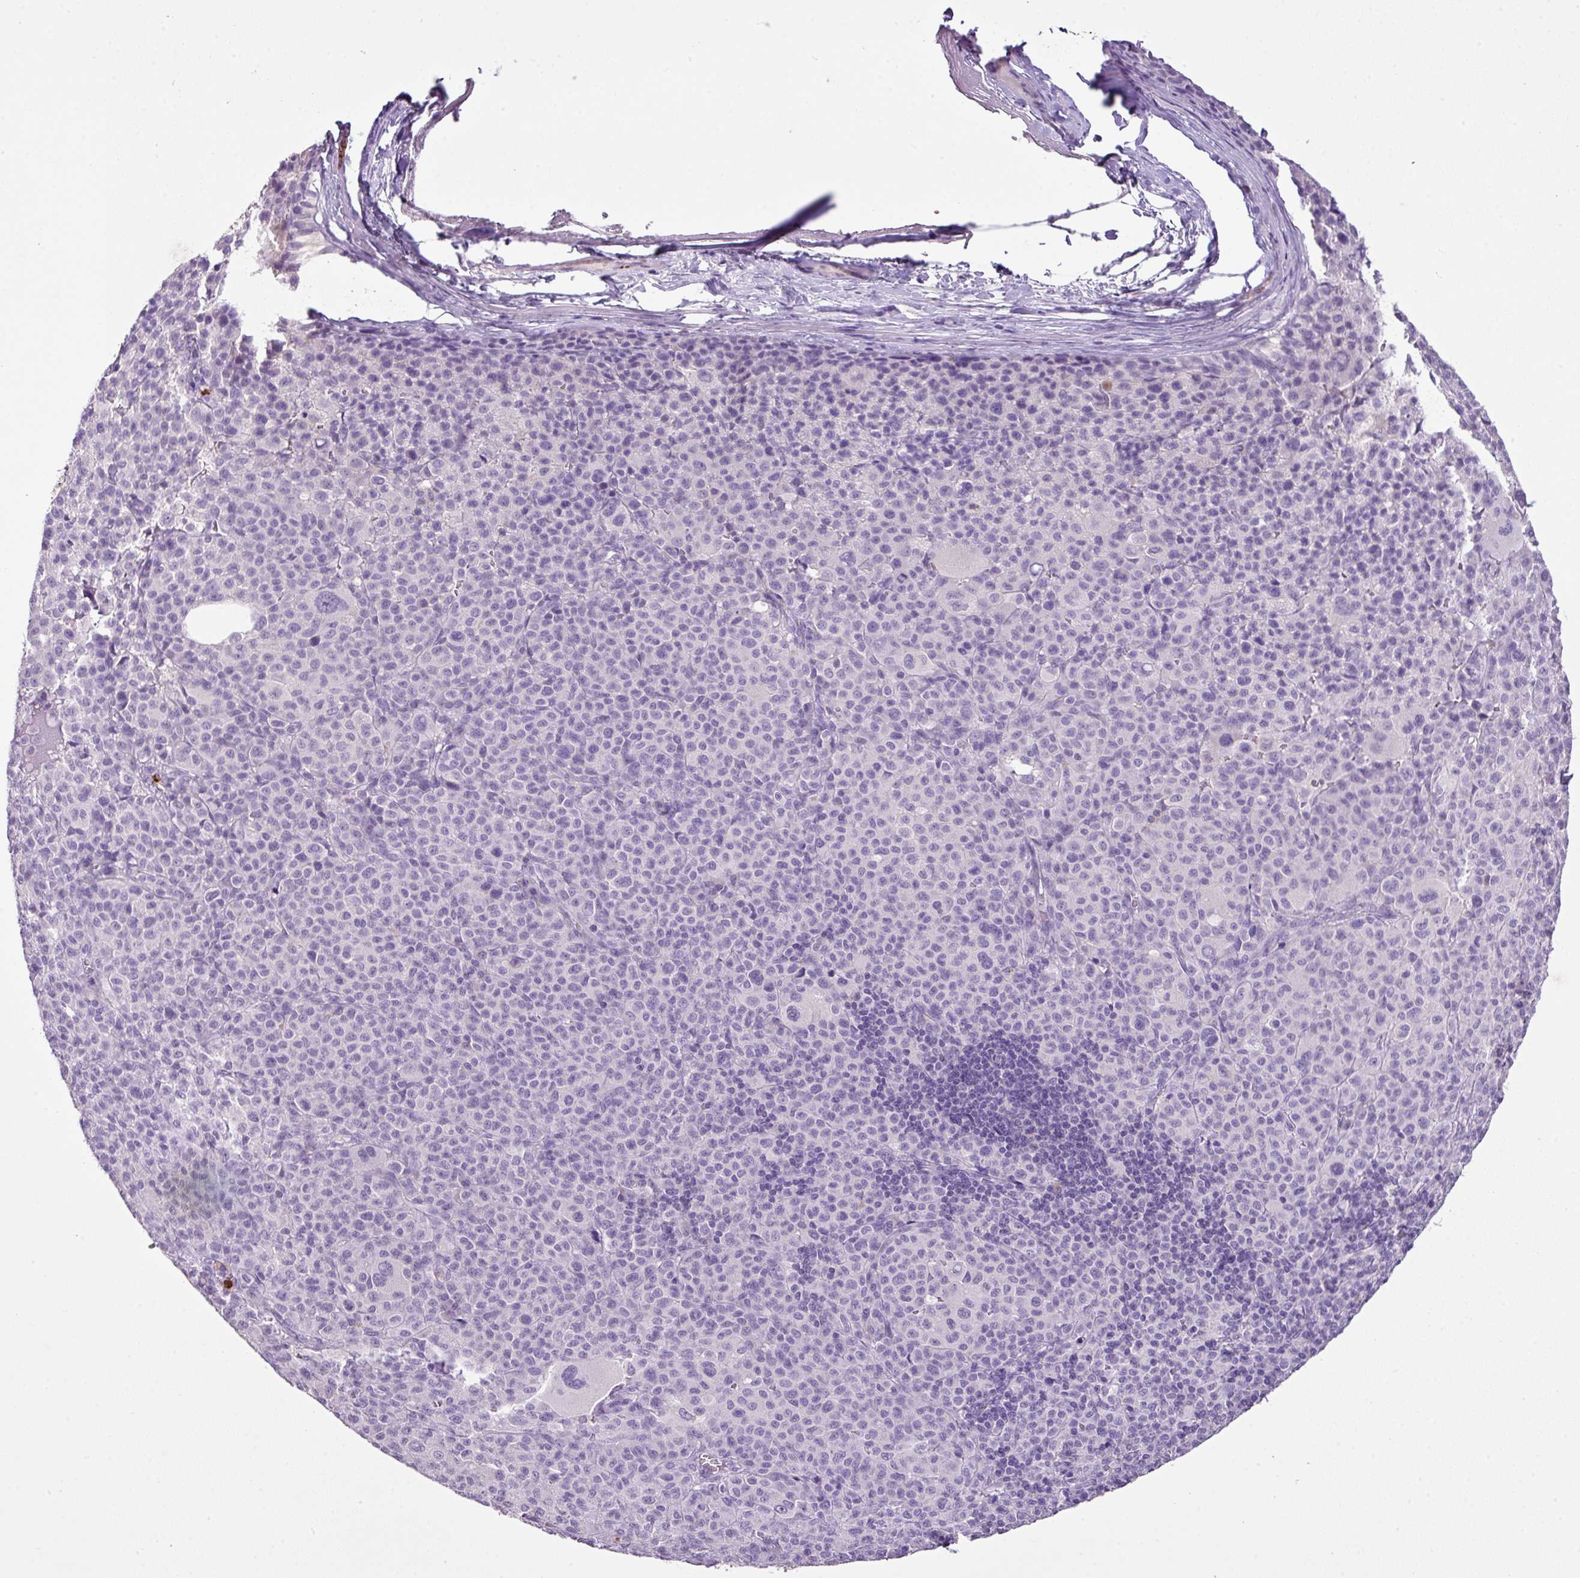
{"staining": {"intensity": "negative", "quantity": "none", "location": "none"}, "tissue": "melanoma", "cell_type": "Tumor cells", "image_type": "cancer", "snomed": [{"axis": "morphology", "description": "Malignant melanoma, Metastatic site"}, {"axis": "topography", "description": "Skin"}], "caption": "Image shows no significant protein expression in tumor cells of melanoma.", "gene": "HTR3E", "patient": {"sex": "female", "age": 74}}